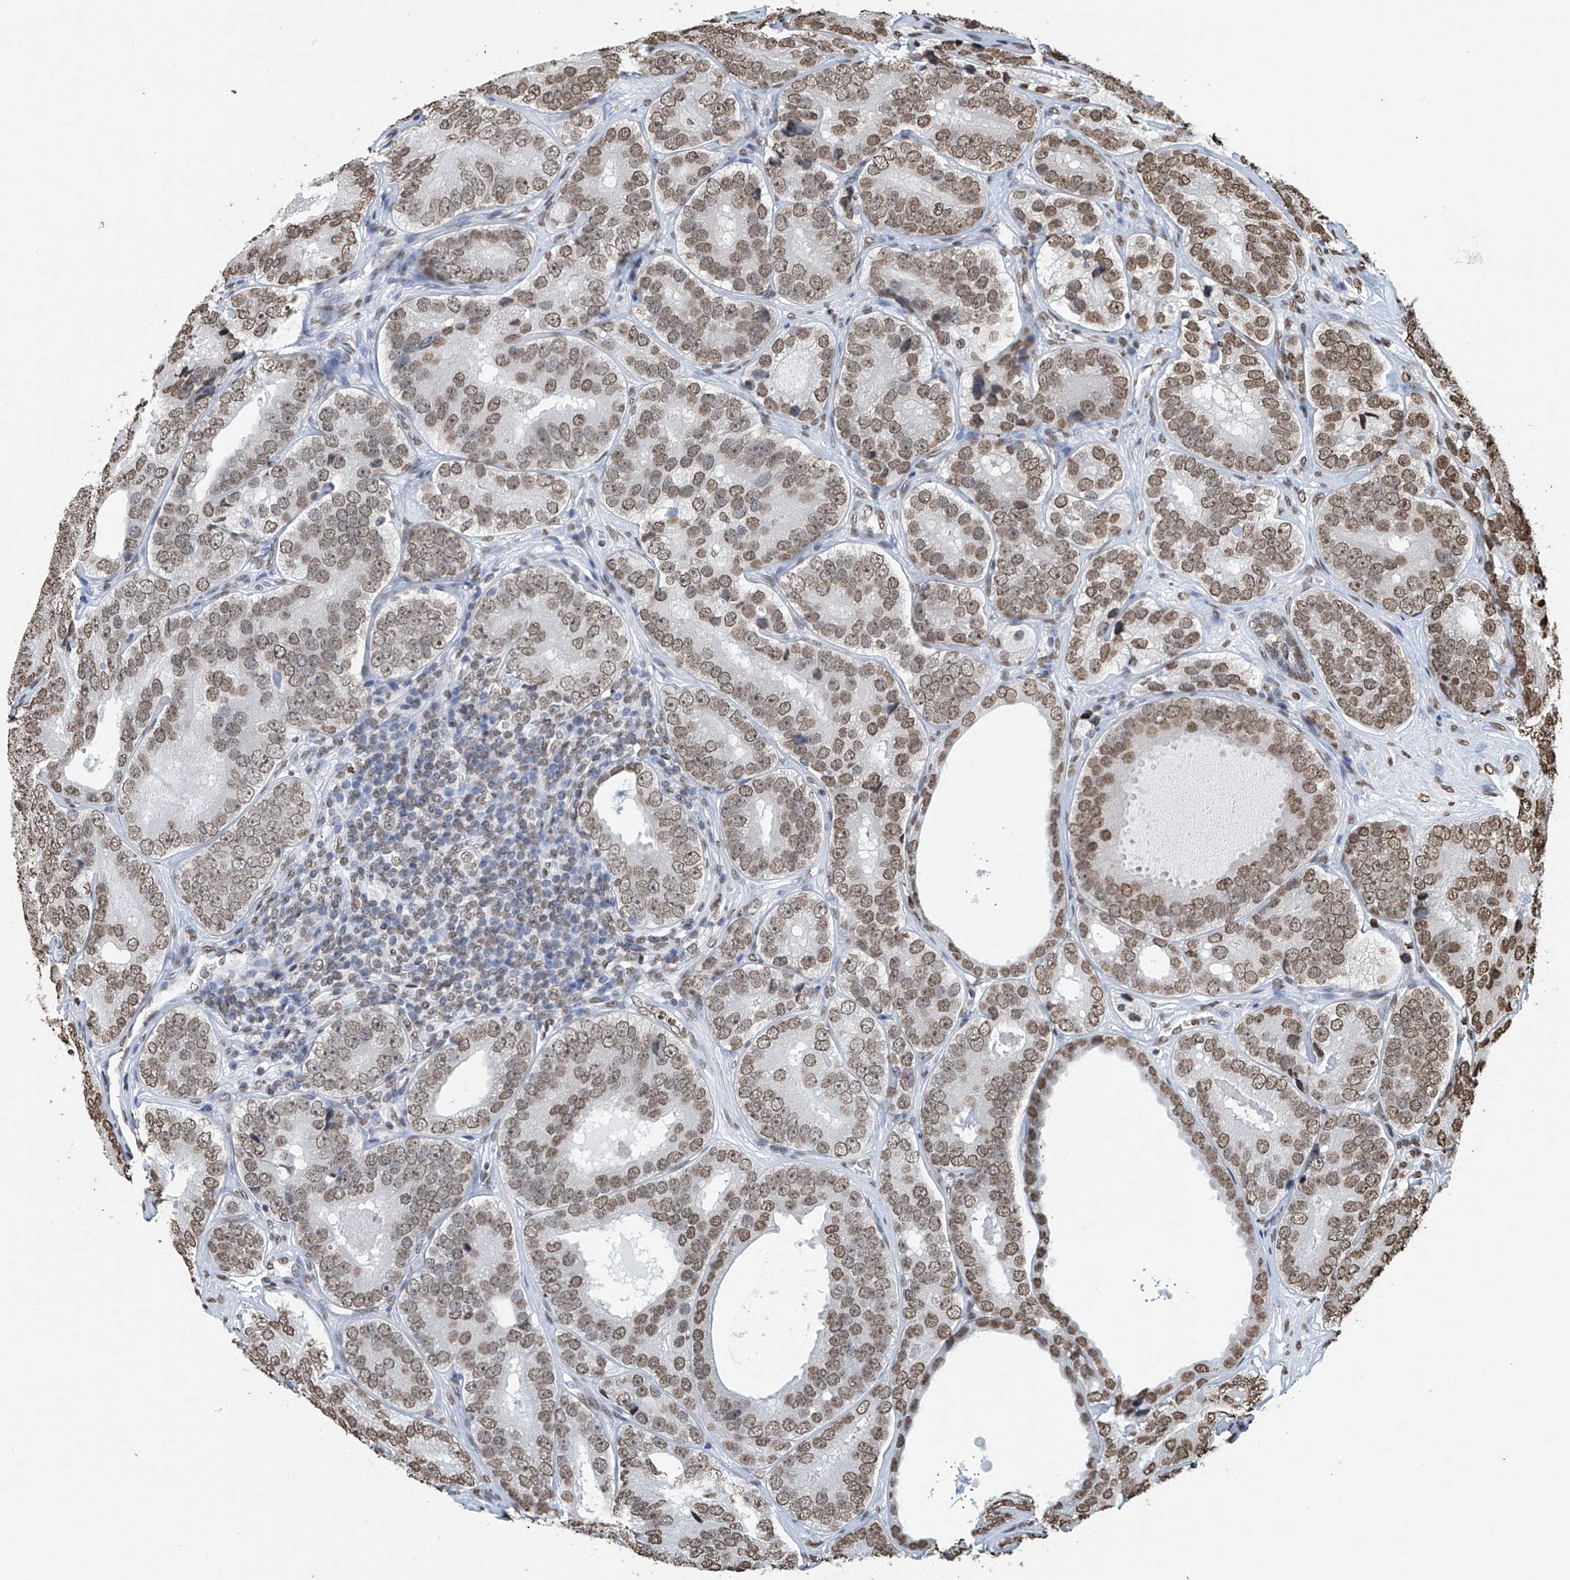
{"staining": {"intensity": "moderate", "quantity": ">75%", "location": "nuclear"}, "tissue": "prostate cancer", "cell_type": "Tumor cells", "image_type": "cancer", "snomed": [{"axis": "morphology", "description": "Adenocarcinoma, High grade"}, {"axis": "topography", "description": "Prostate"}], "caption": "A high-resolution histopathology image shows IHC staining of prostate cancer (adenocarcinoma (high-grade)), which displays moderate nuclear positivity in about >75% of tumor cells.", "gene": "DPPA2", "patient": {"sex": "male", "age": 56}}